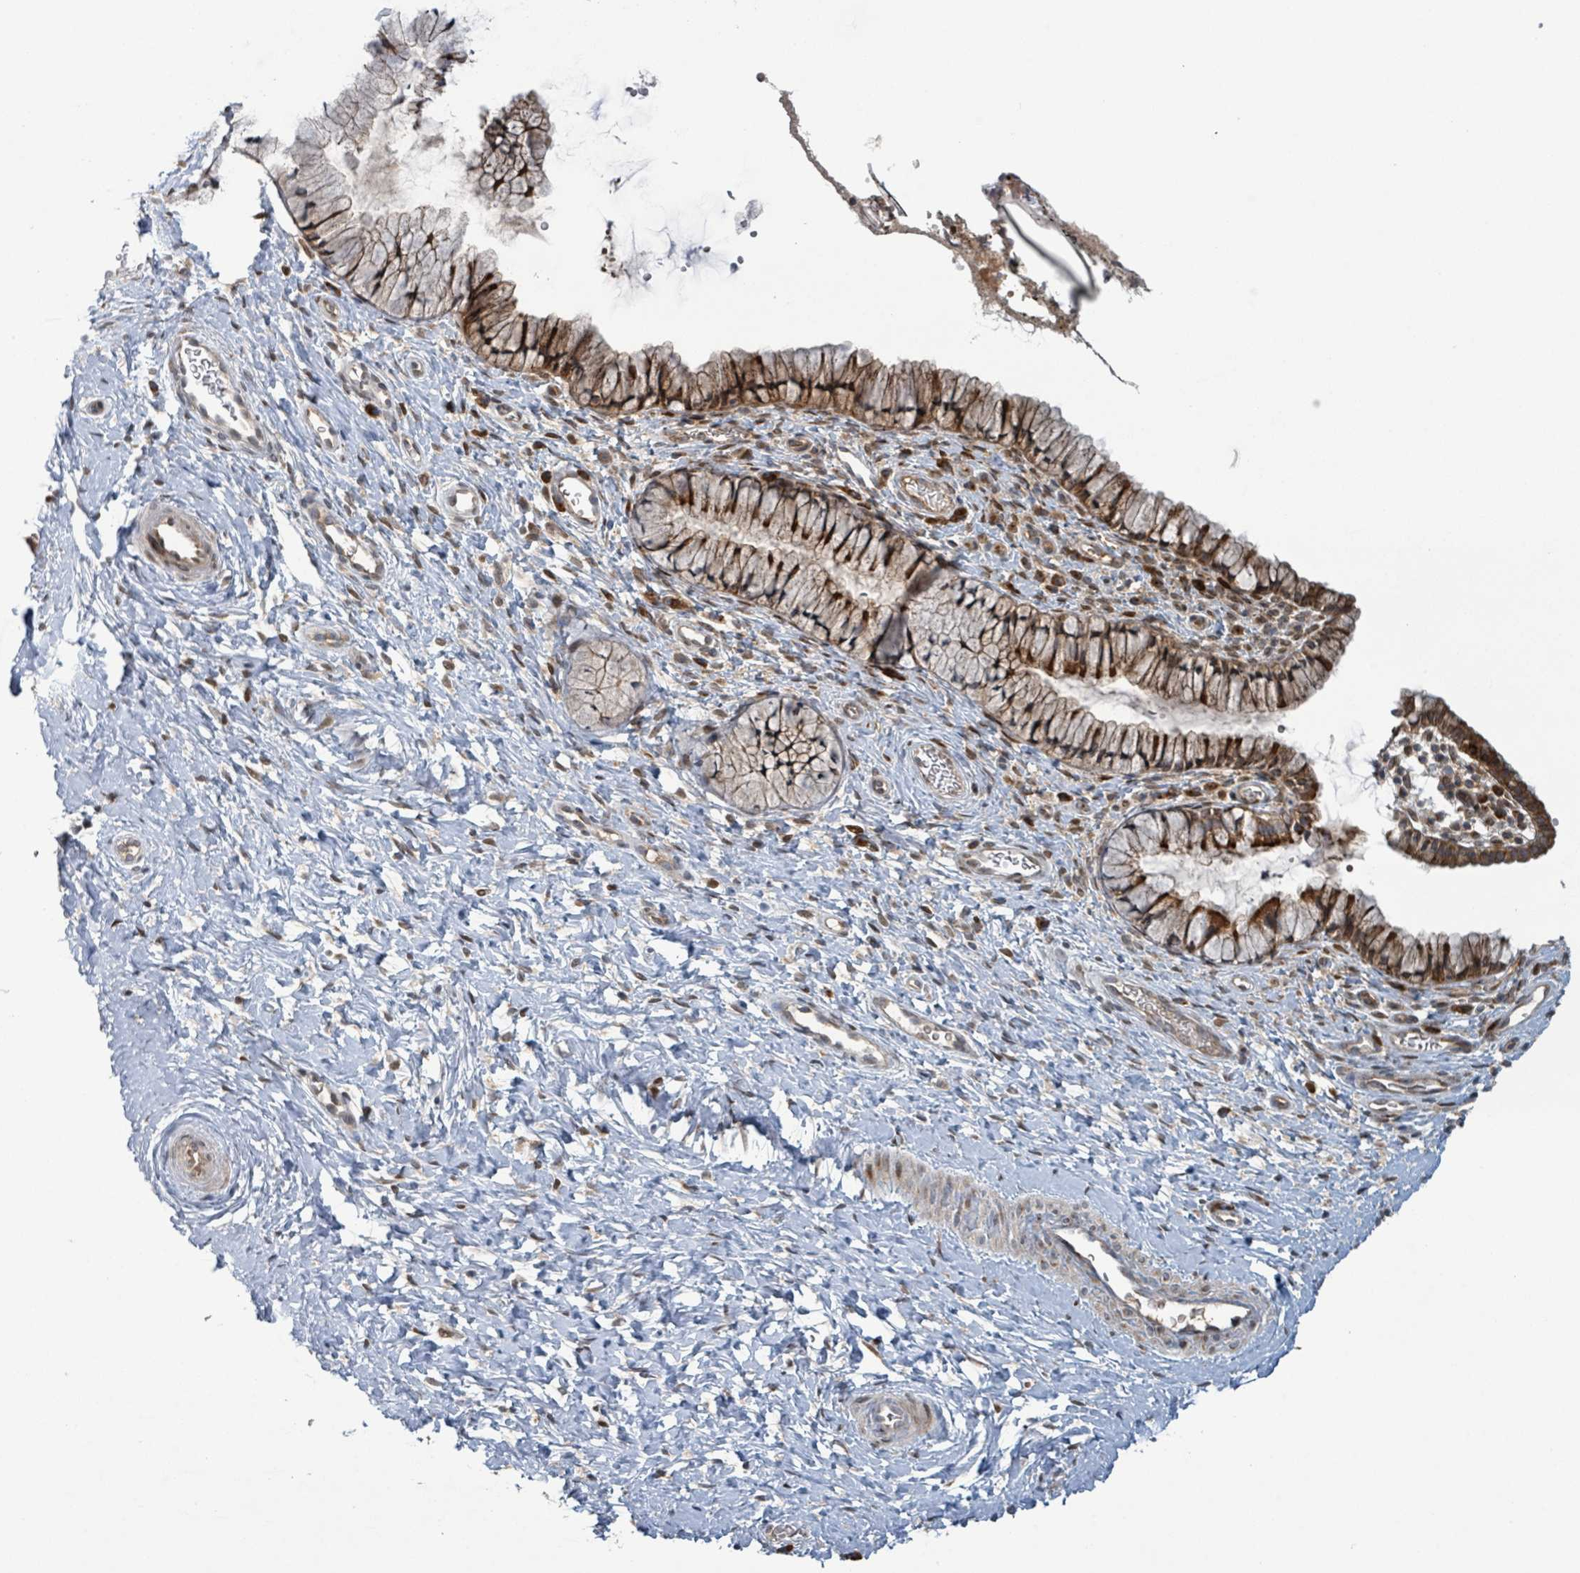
{"staining": {"intensity": "moderate", "quantity": "25%-75%", "location": "cytoplasmic/membranous"}, "tissue": "cervix", "cell_type": "Glandular cells", "image_type": "normal", "snomed": [{"axis": "morphology", "description": "Normal tissue, NOS"}, {"axis": "topography", "description": "Cervix"}], "caption": "A micrograph showing moderate cytoplasmic/membranous positivity in approximately 25%-75% of glandular cells in normal cervix, as visualized by brown immunohistochemical staining.", "gene": "OR51E1", "patient": {"sex": "female", "age": 36}}